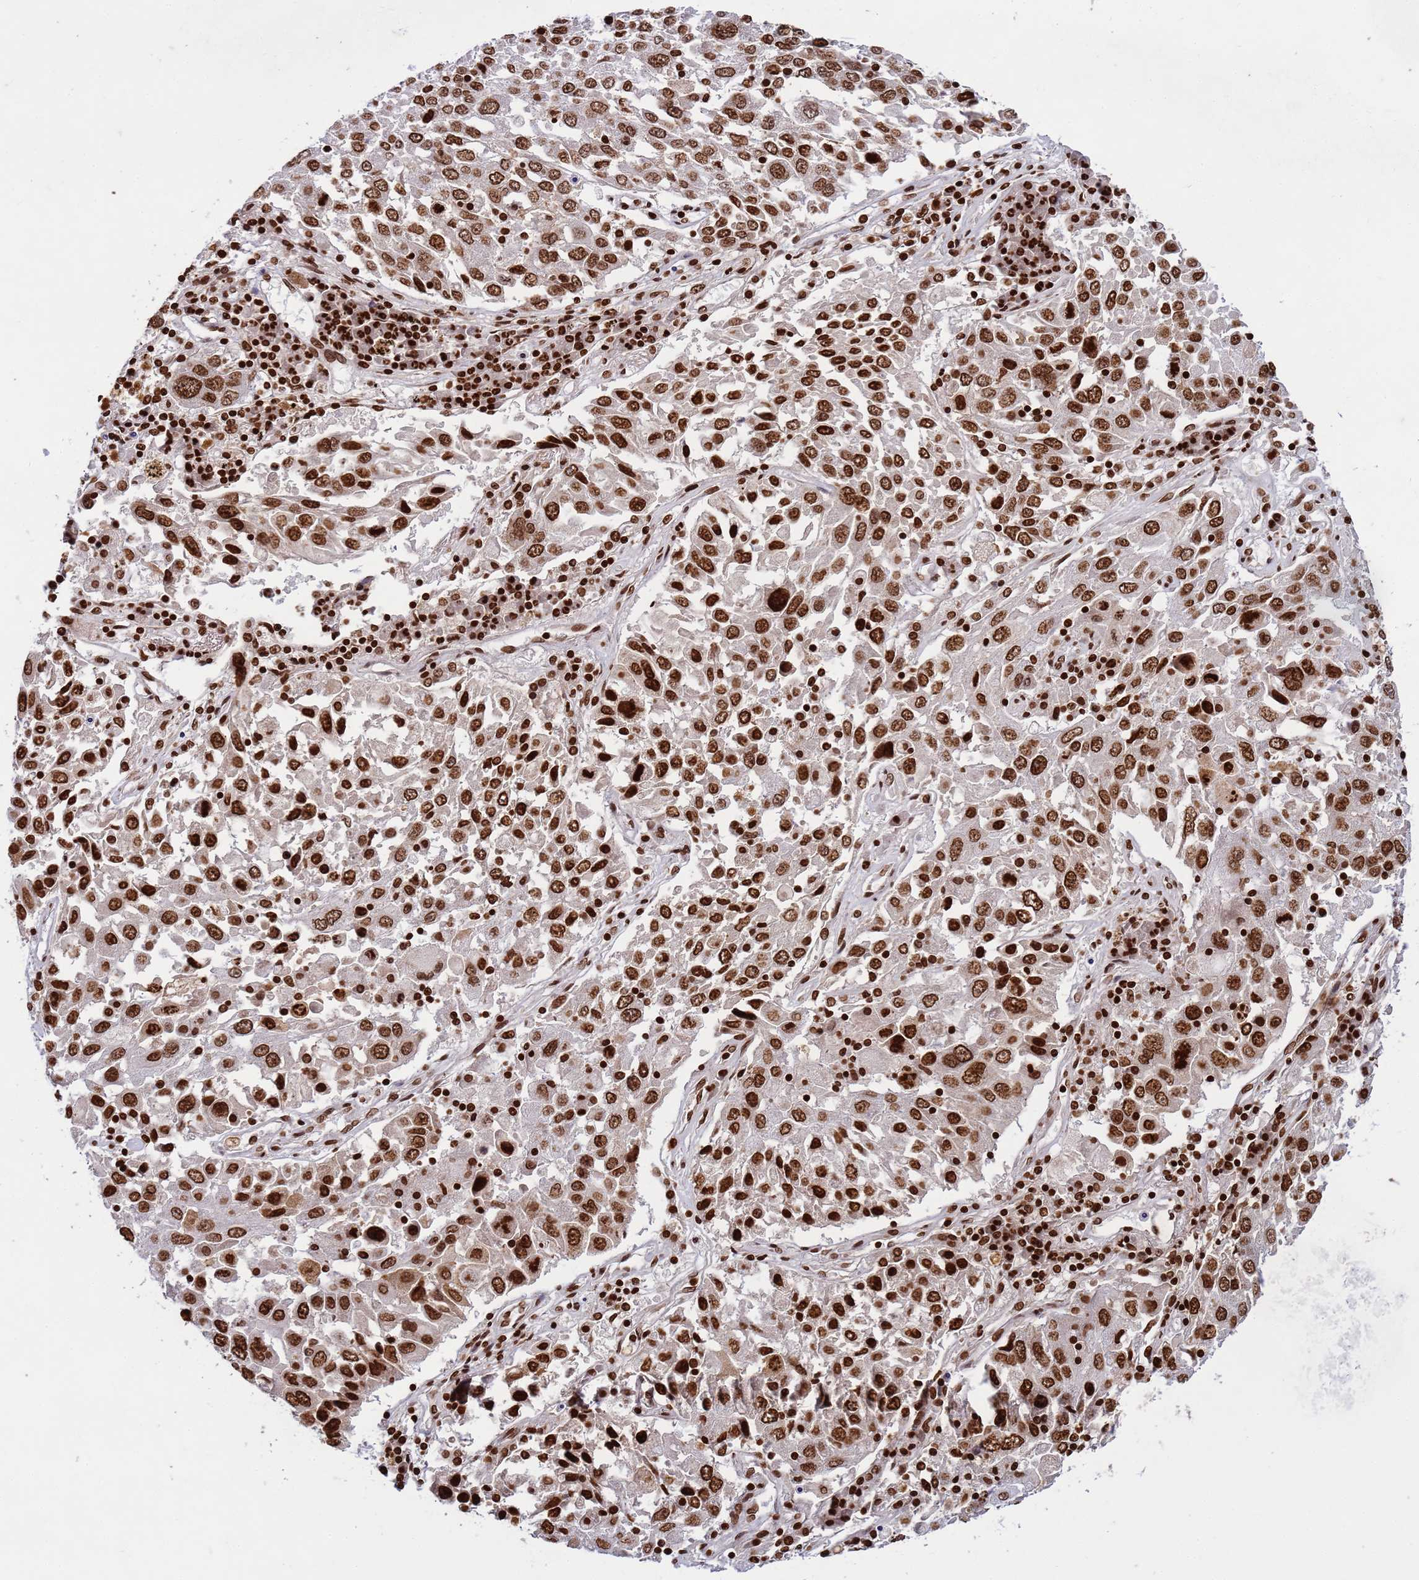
{"staining": {"intensity": "strong", "quantity": ">75%", "location": "nuclear"}, "tissue": "lung cancer", "cell_type": "Tumor cells", "image_type": "cancer", "snomed": [{"axis": "morphology", "description": "Squamous cell carcinoma, NOS"}, {"axis": "topography", "description": "Lung"}], "caption": "Squamous cell carcinoma (lung) stained for a protein (brown) shows strong nuclear positive staining in about >75% of tumor cells.", "gene": "H3-3B", "patient": {"sex": "male", "age": 65}}